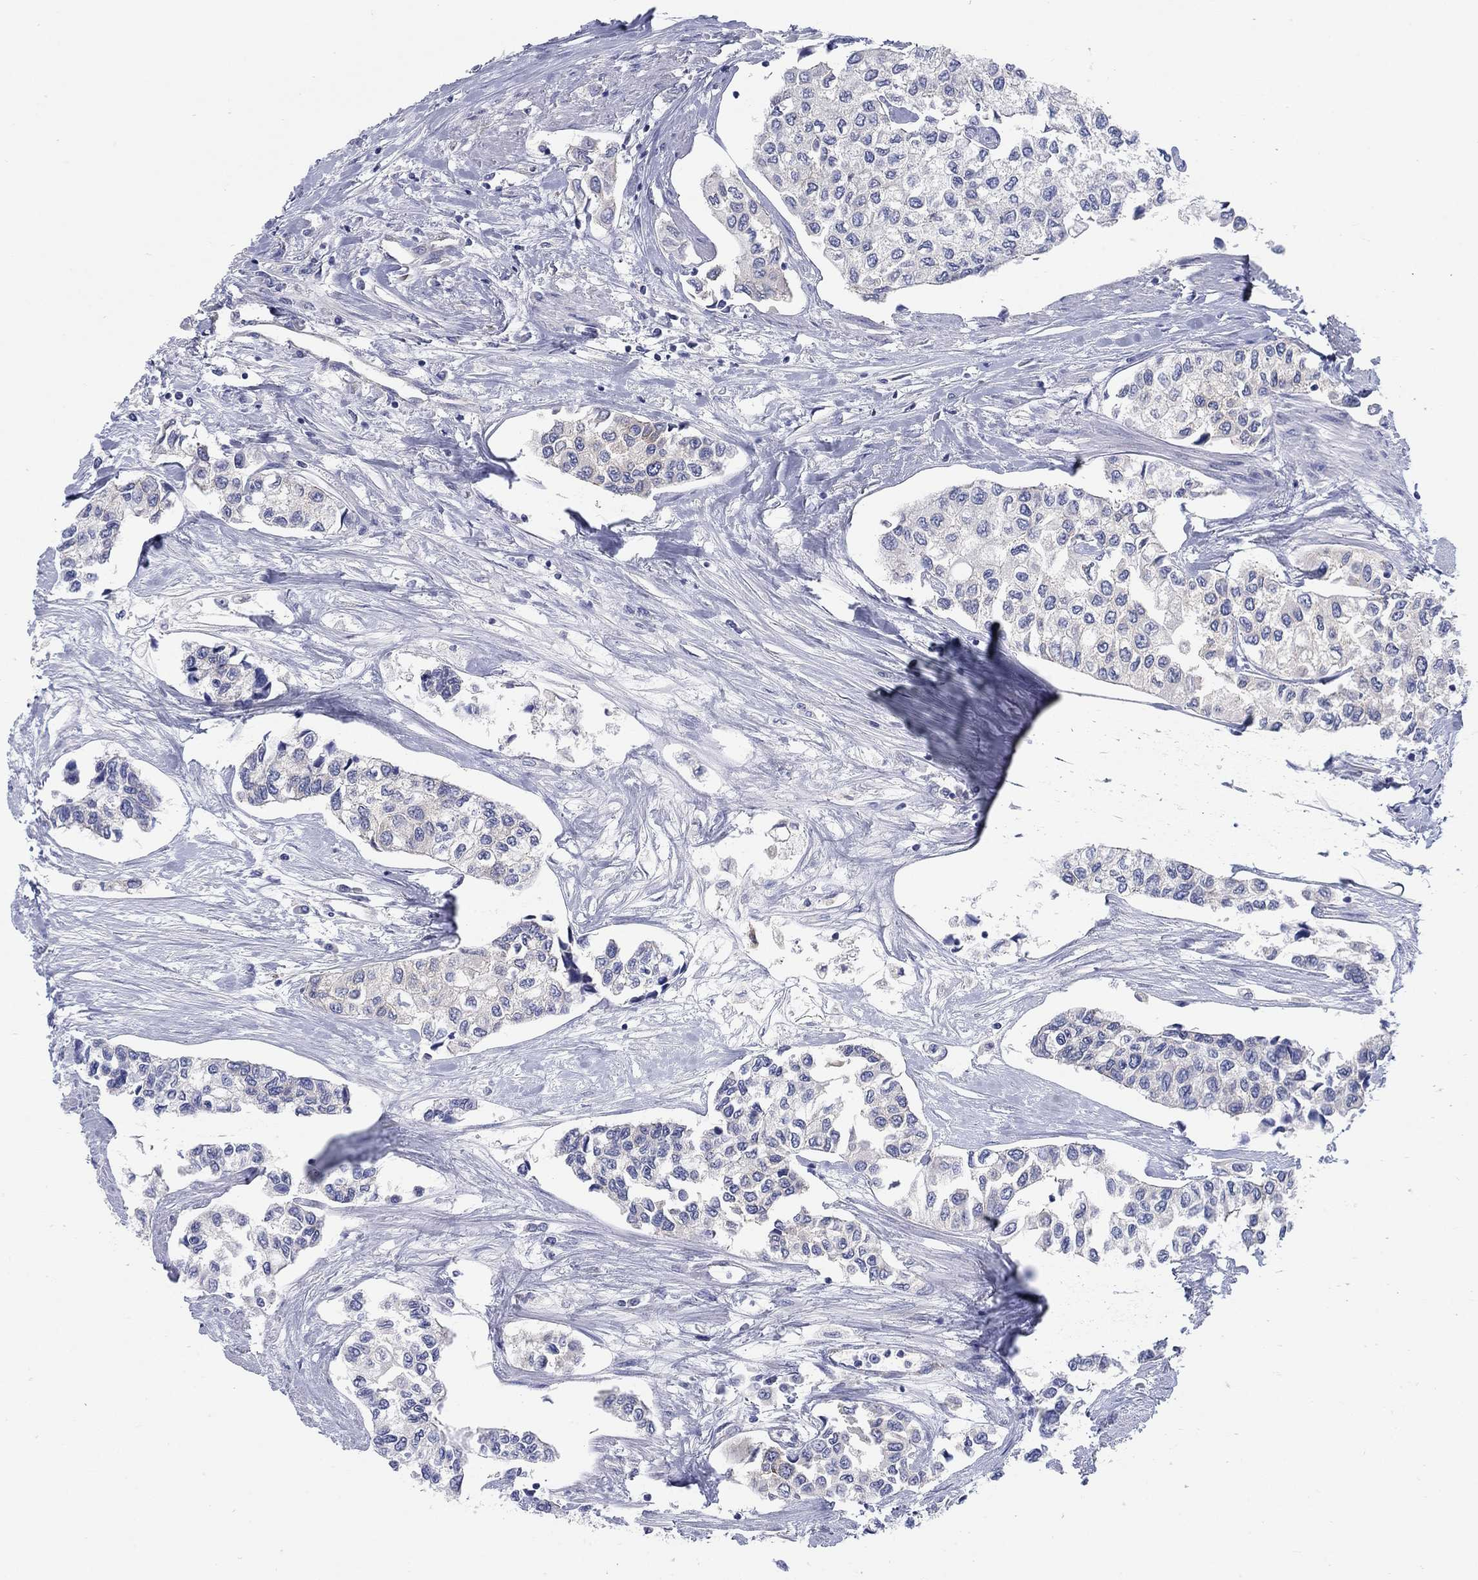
{"staining": {"intensity": "moderate", "quantity": "<25%", "location": "cytoplasmic/membranous"}, "tissue": "urothelial cancer", "cell_type": "Tumor cells", "image_type": "cancer", "snomed": [{"axis": "morphology", "description": "Urothelial carcinoma, High grade"}, {"axis": "topography", "description": "Urinary bladder"}], "caption": "About <25% of tumor cells in human urothelial cancer show moderate cytoplasmic/membranous protein positivity as visualized by brown immunohistochemical staining.", "gene": "TMEM59", "patient": {"sex": "male", "age": 73}}